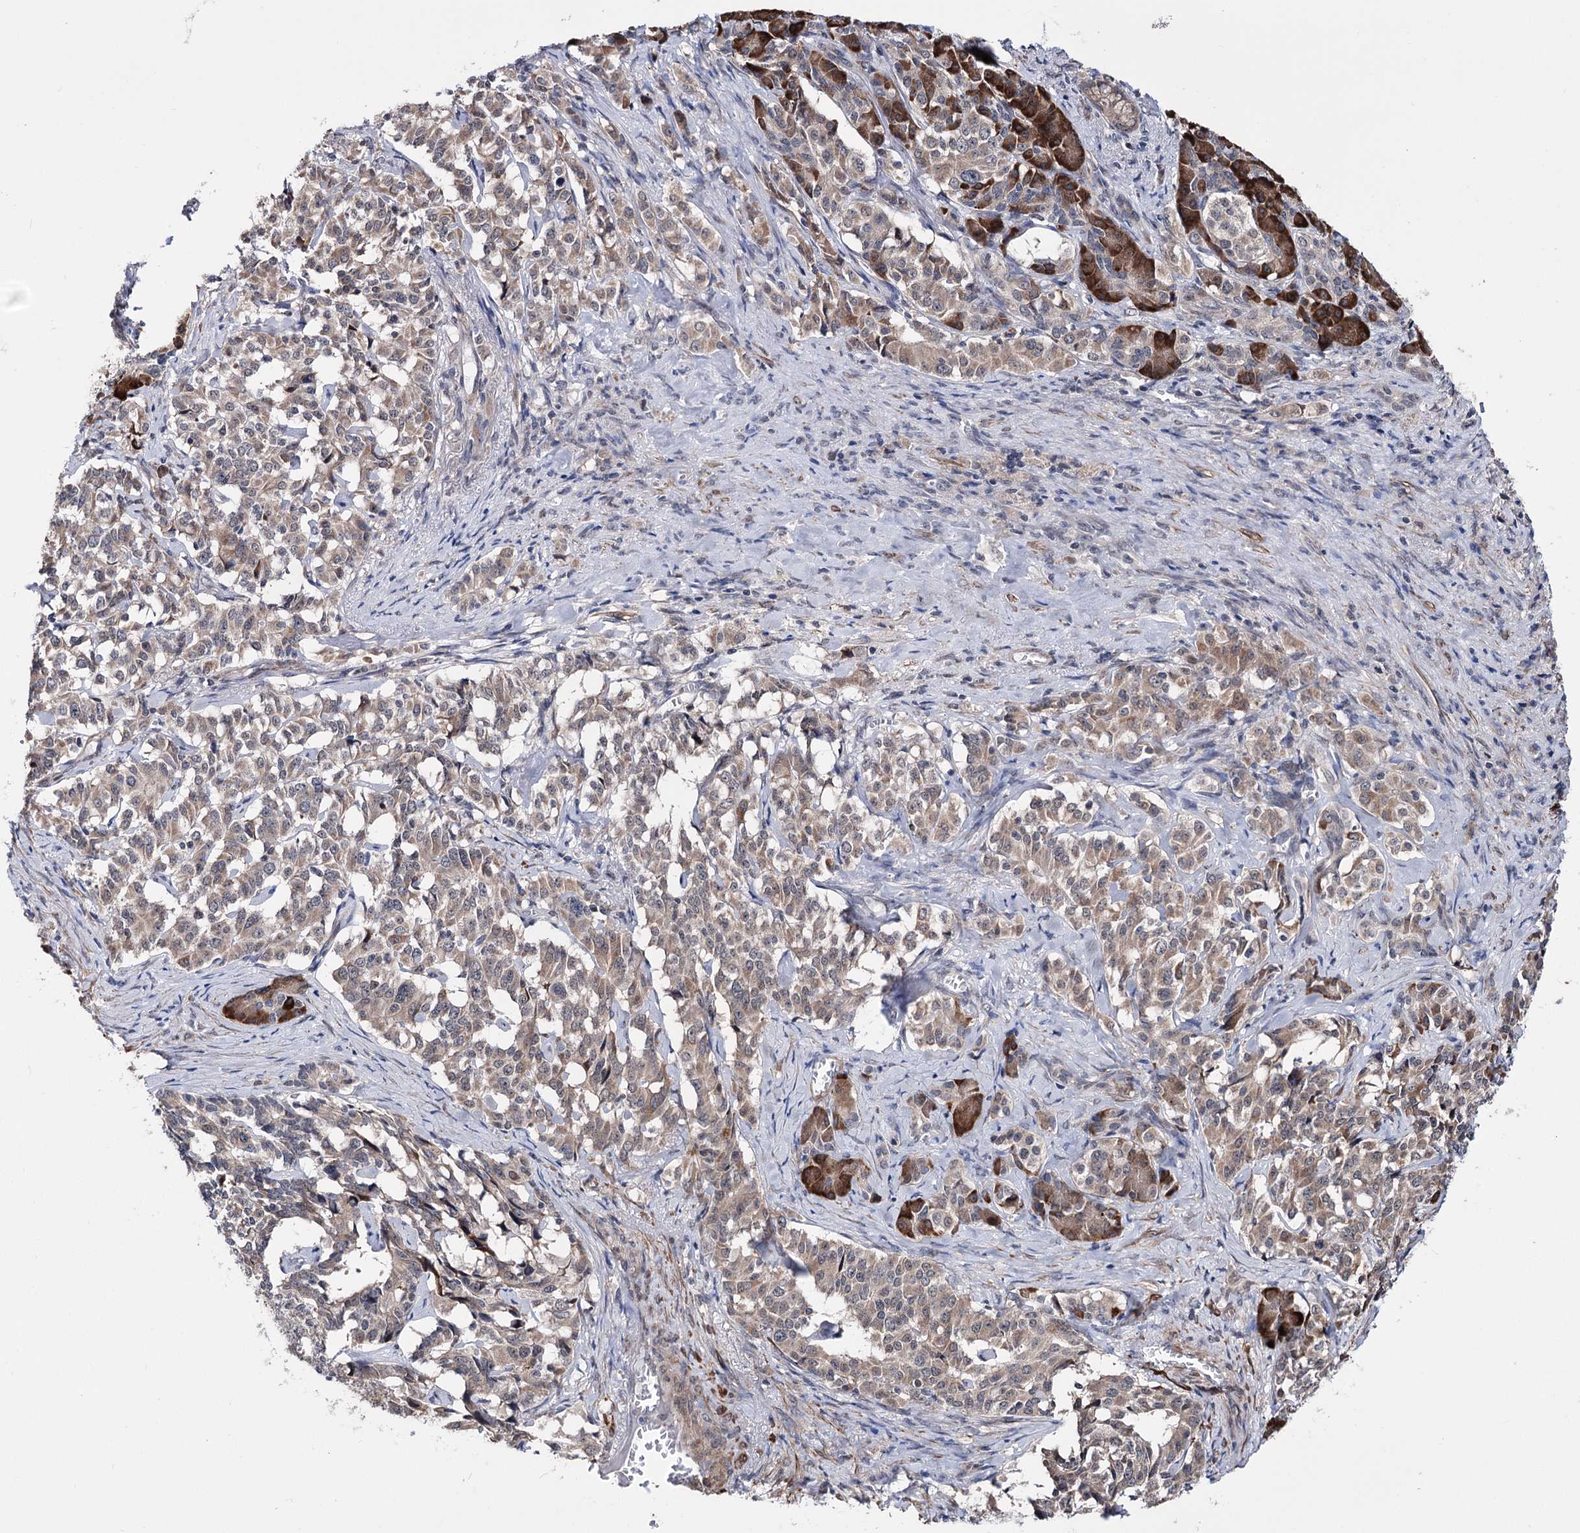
{"staining": {"intensity": "moderate", "quantity": ">75%", "location": "cytoplasmic/membranous"}, "tissue": "pancreatic cancer", "cell_type": "Tumor cells", "image_type": "cancer", "snomed": [{"axis": "morphology", "description": "Adenocarcinoma, NOS"}, {"axis": "topography", "description": "Pancreas"}], "caption": "Adenocarcinoma (pancreatic) stained for a protein exhibits moderate cytoplasmic/membranous positivity in tumor cells.", "gene": "PPRC1", "patient": {"sex": "female", "age": 74}}